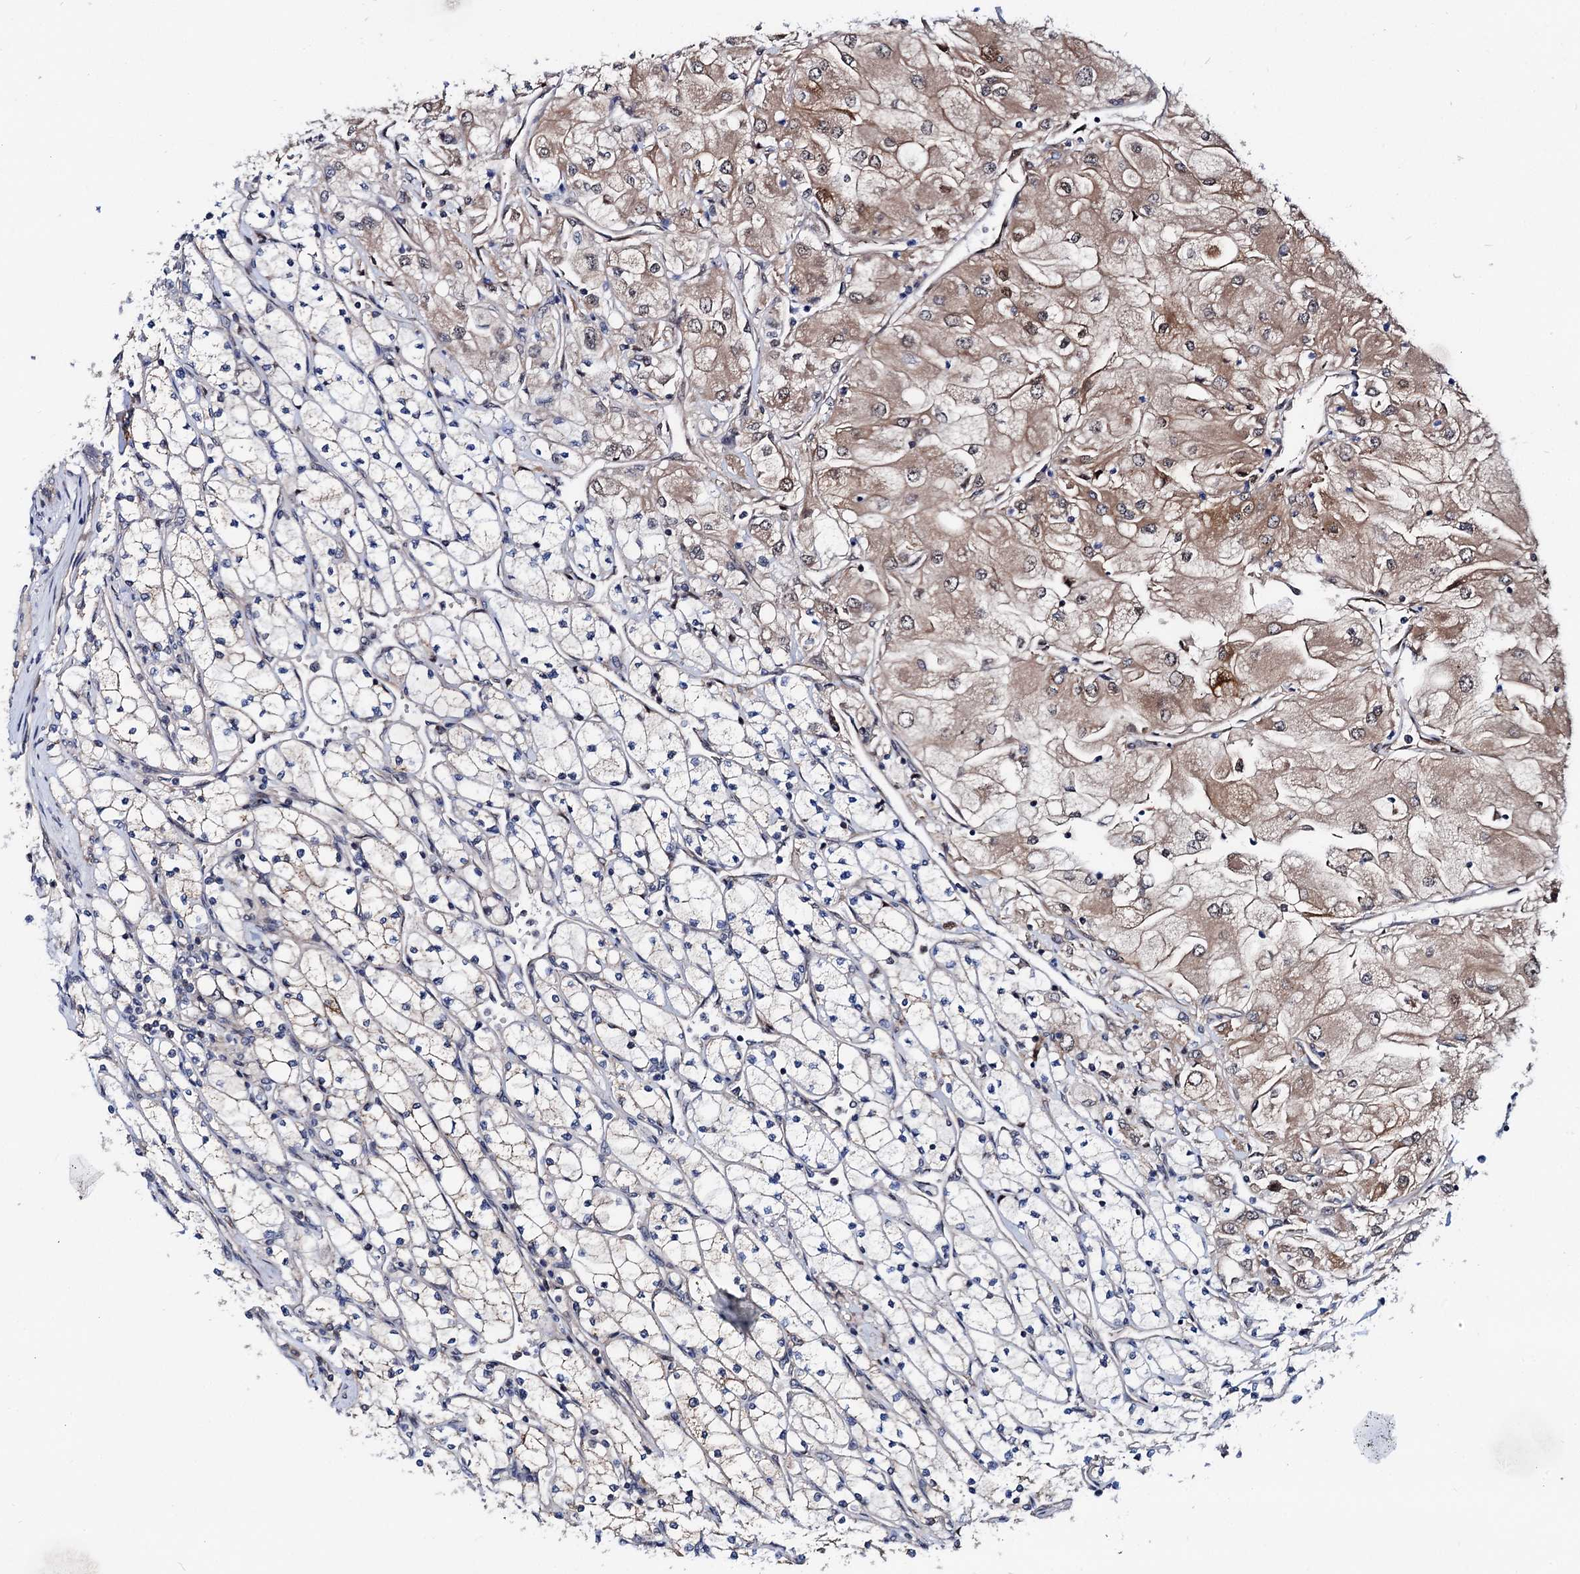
{"staining": {"intensity": "moderate", "quantity": "25%-75%", "location": "cytoplasmic/membranous"}, "tissue": "renal cancer", "cell_type": "Tumor cells", "image_type": "cancer", "snomed": [{"axis": "morphology", "description": "Adenocarcinoma, NOS"}, {"axis": "topography", "description": "Kidney"}], "caption": "Tumor cells show medium levels of moderate cytoplasmic/membranous positivity in about 25%-75% of cells in renal cancer (adenocarcinoma).", "gene": "COA4", "patient": {"sex": "male", "age": 80}}